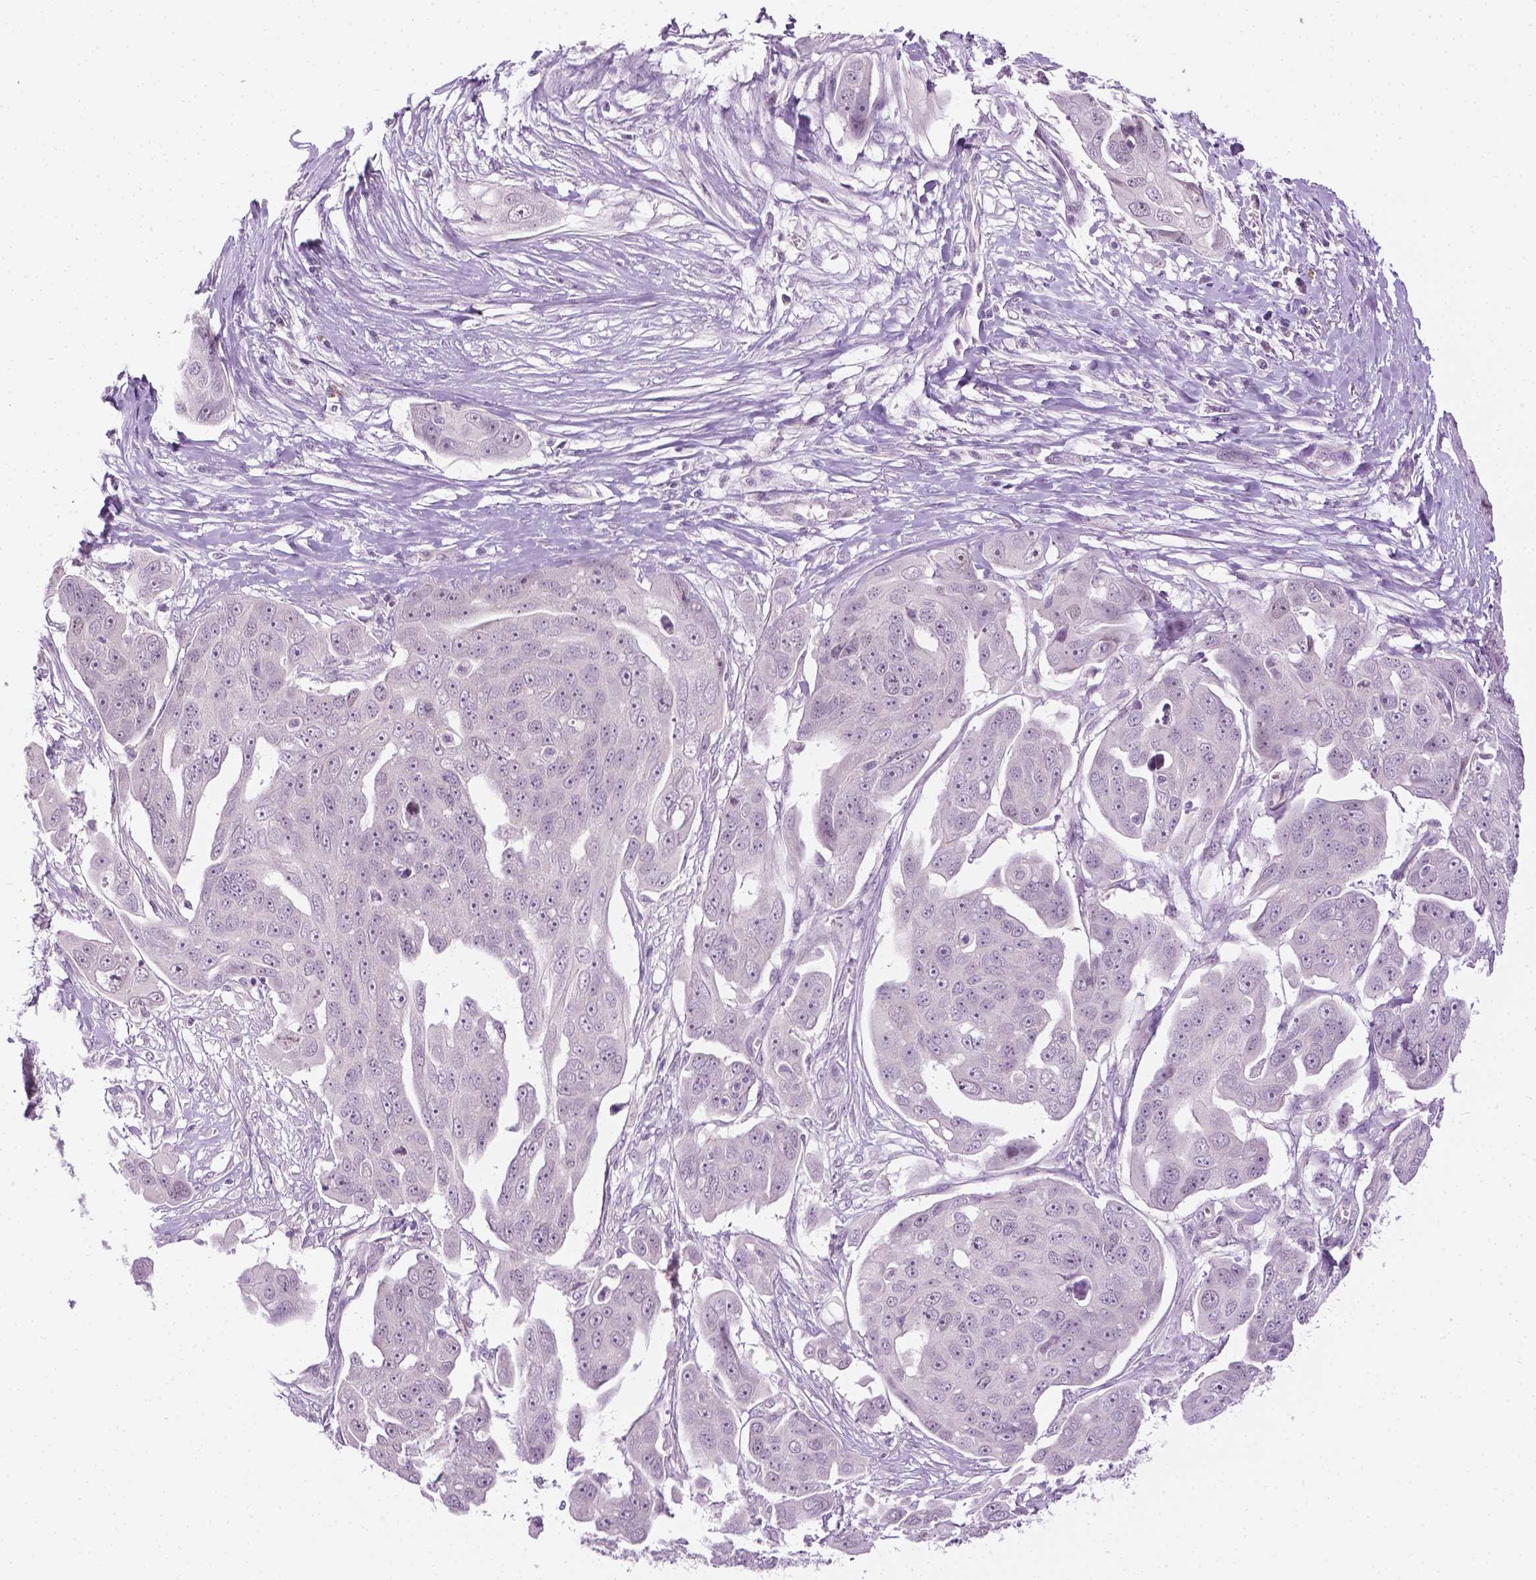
{"staining": {"intensity": "weak", "quantity": "<25%", "location": "nuclear"}, "tissue": "ovarian cancer", "cell_type": "Tumor cells", "image_type": "cancer", "snomed": [{"axis": "morphology", "description": "Carcinoma, endometroid"}, {"axis": "topography", "description": "Ovary"}], "caption": "Immunohistochemistry (IHC) photomicrograph of neoplastic tissue: human ovarian cancer (endometroid carcinoma) stained with DAB reveals no significant protein staining in tumor cells.", "gene": "DENND4A", "patient": {"sex": "female", "age": 70}}